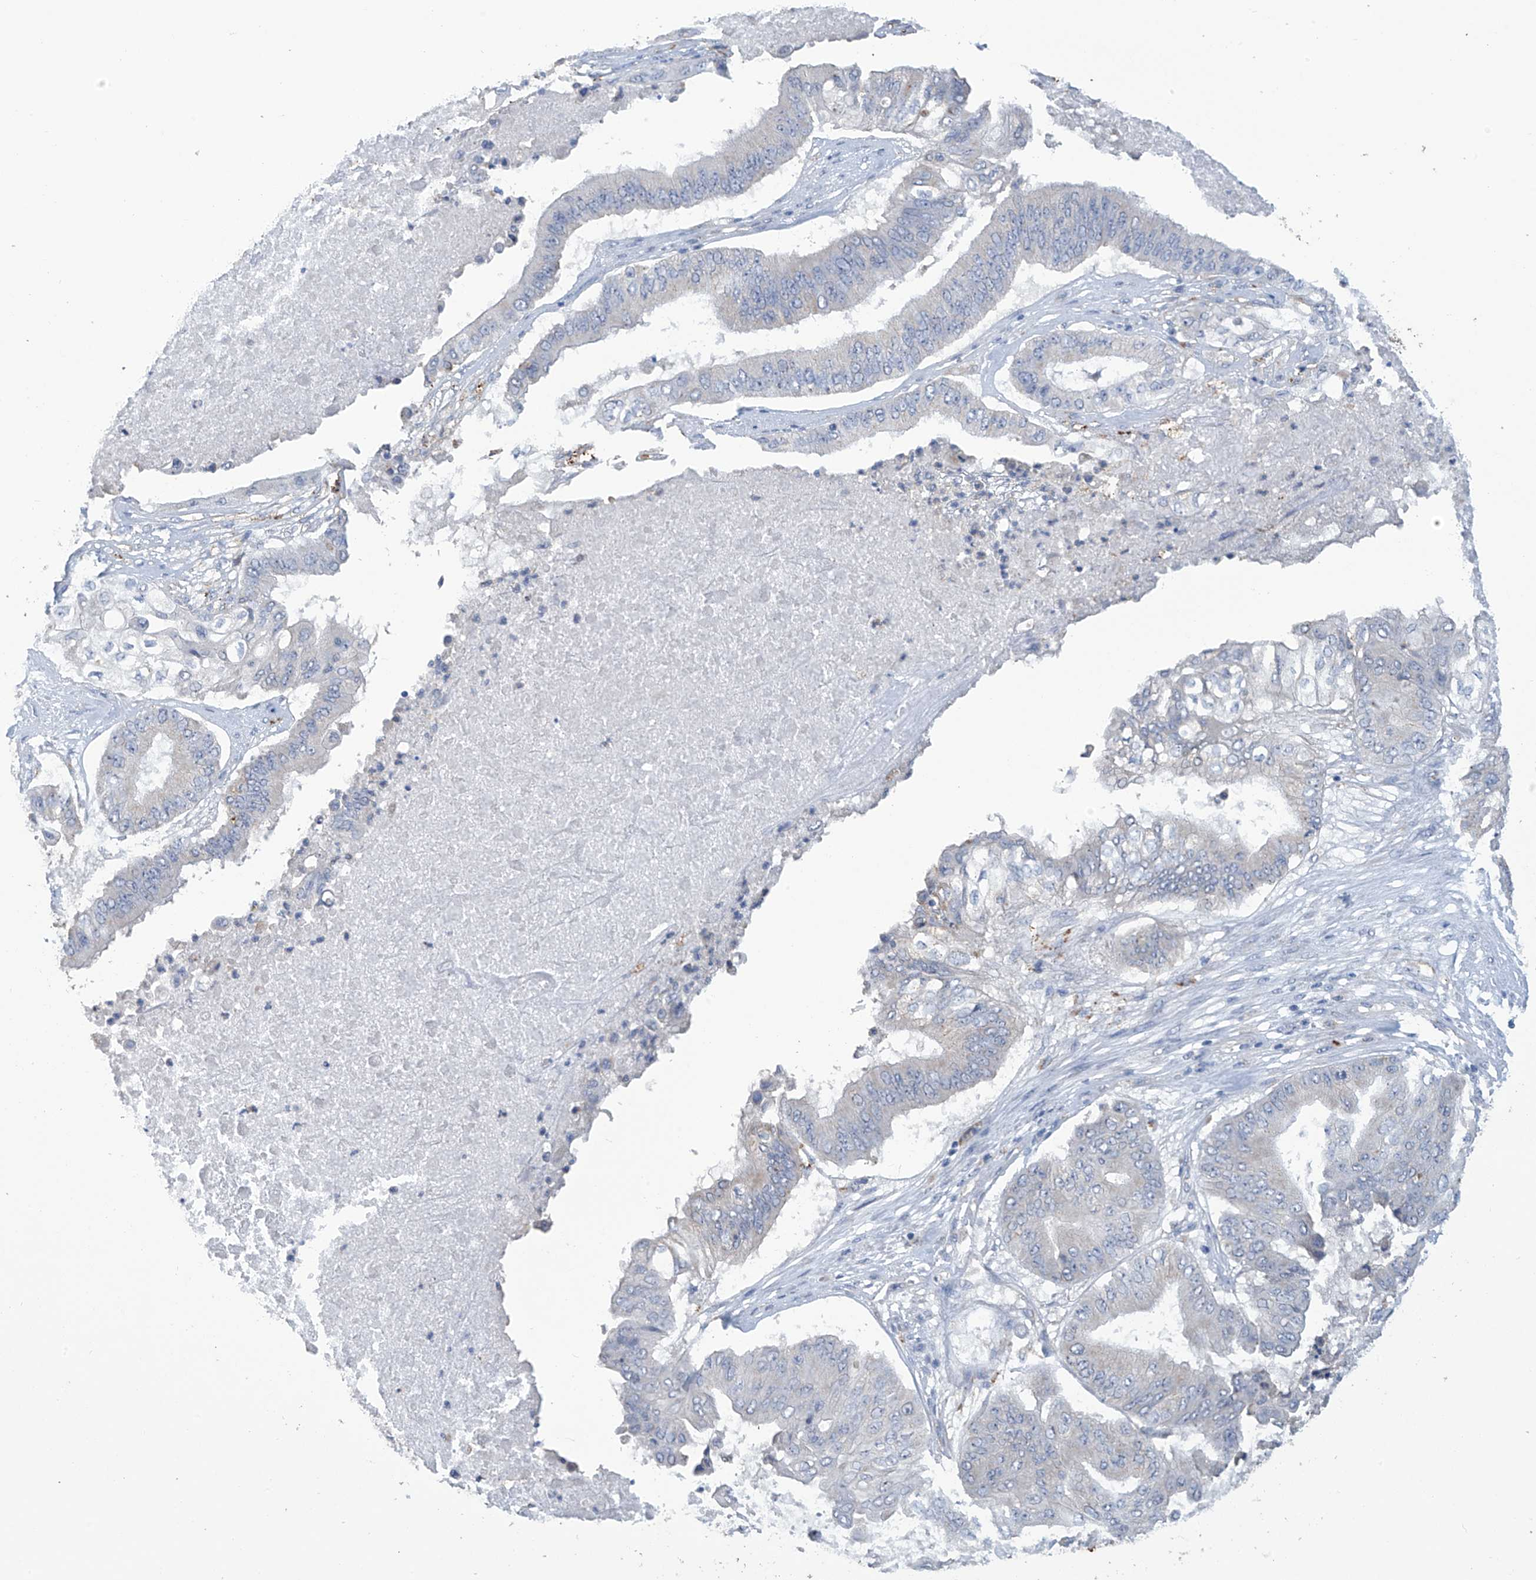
{"staining": {"intensity": "negative", "quantity": "none", "location": "none"}, "tissue": "pancreatic cancer", "cell_type": "Tumor cells", "image_type": "cancer", "snomed": [{"axis": "morphology", "description": "Adenocarcinoma, NOS"}, {"axis": "topography", "description": "Pancreas"}], "caption": "This is a micrograph of IHC staining of pancreatic adenocarcinoma, which shows no positivity in tumor cells.", "gene": "OGT", "patient": {"sex": "female", "age": 77}}